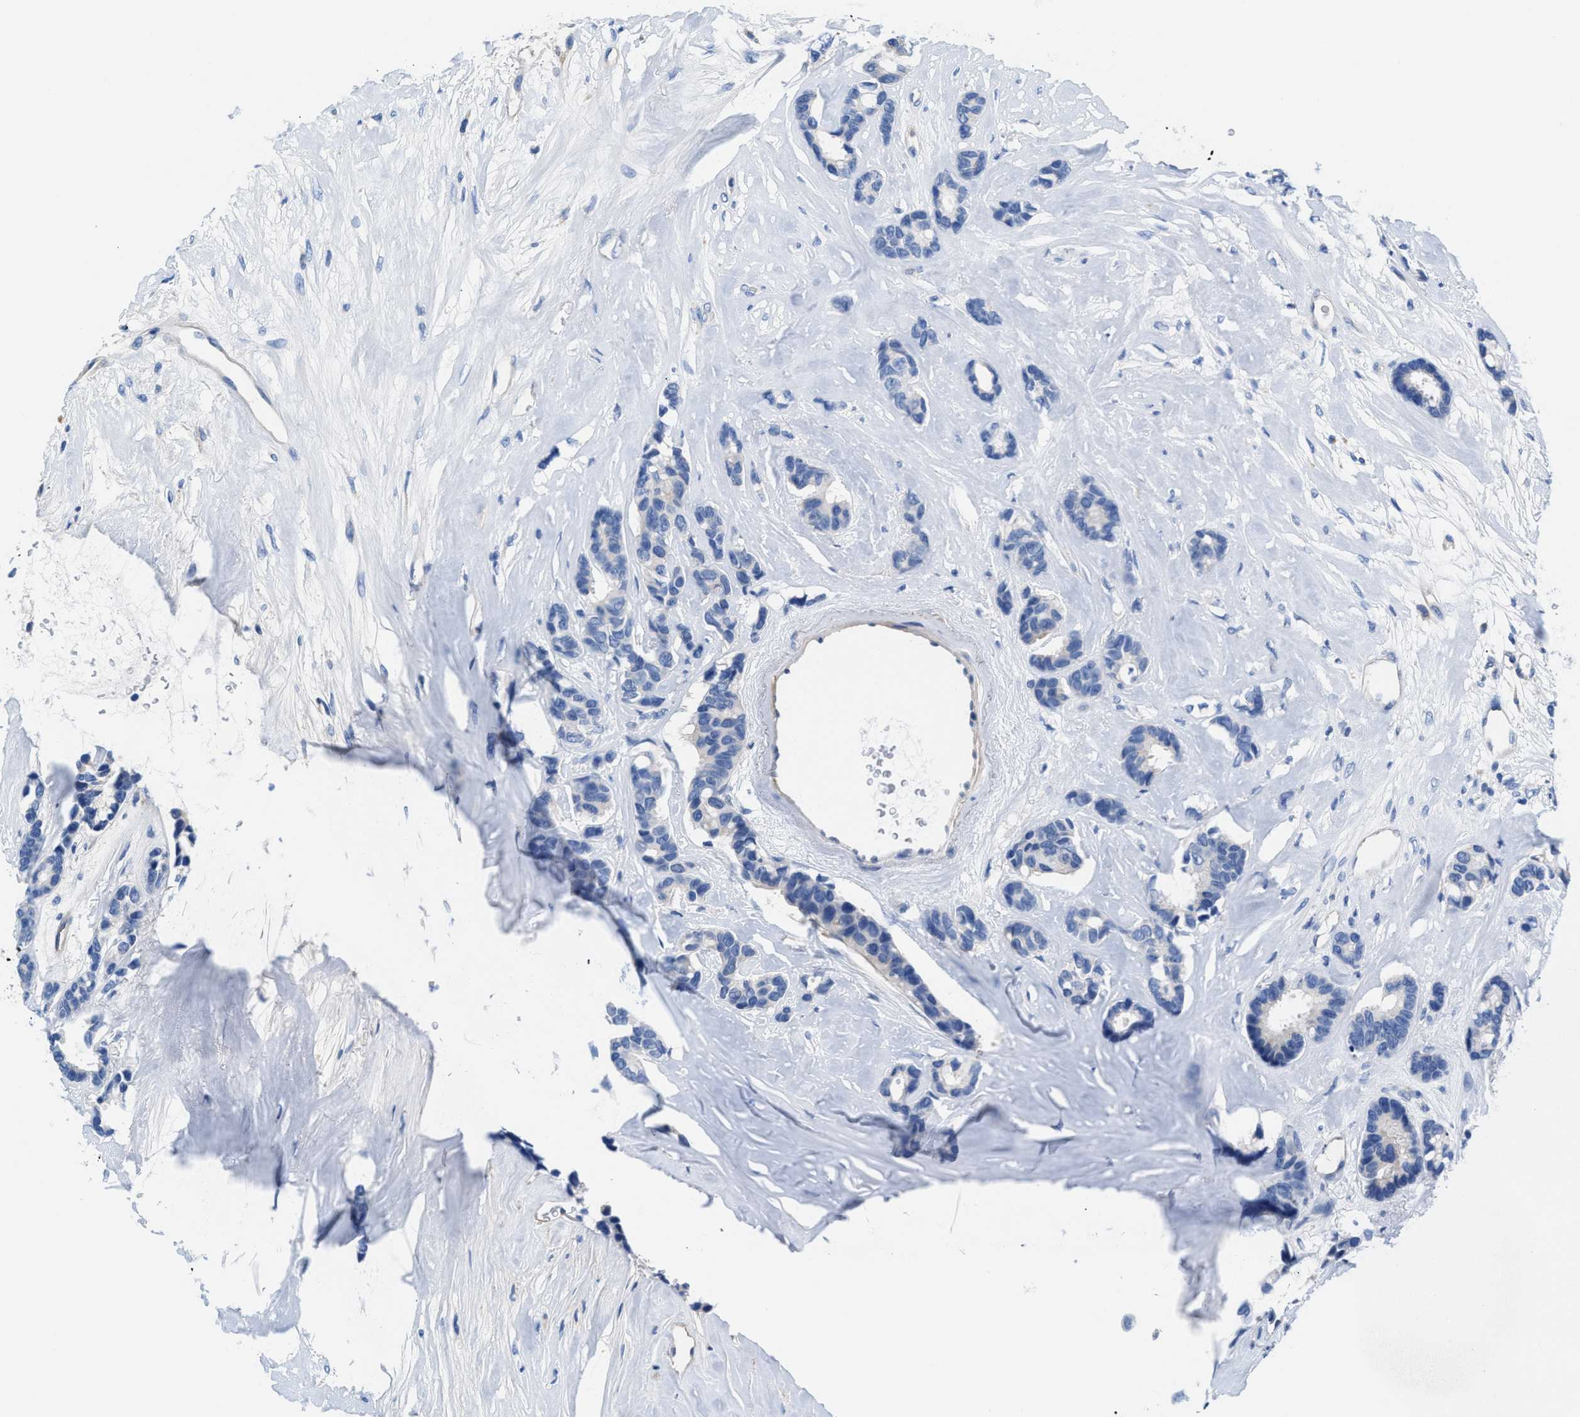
{"staining": {"intensity": "negative", "quantity": "none", "location": "none"}, "tissue": "breast cancer", "cell_type": "Tumor cells", "image_type": "cancer", "snomed": [{"axis": "morphology", "description": "Duct carcinoma"}, {"axis": "topography", "description": "Breast"}], "caption": "This micrograph is of breast cancer (invasive ductal carcinoma) stained with immunohistochemistry (IHC) to label a protein in brown with the nuclei are counter-stained blue. There is no positivity in tumor cells.", "gene": "SLFN13", "patient": {"sex": "female", "age": 87}}